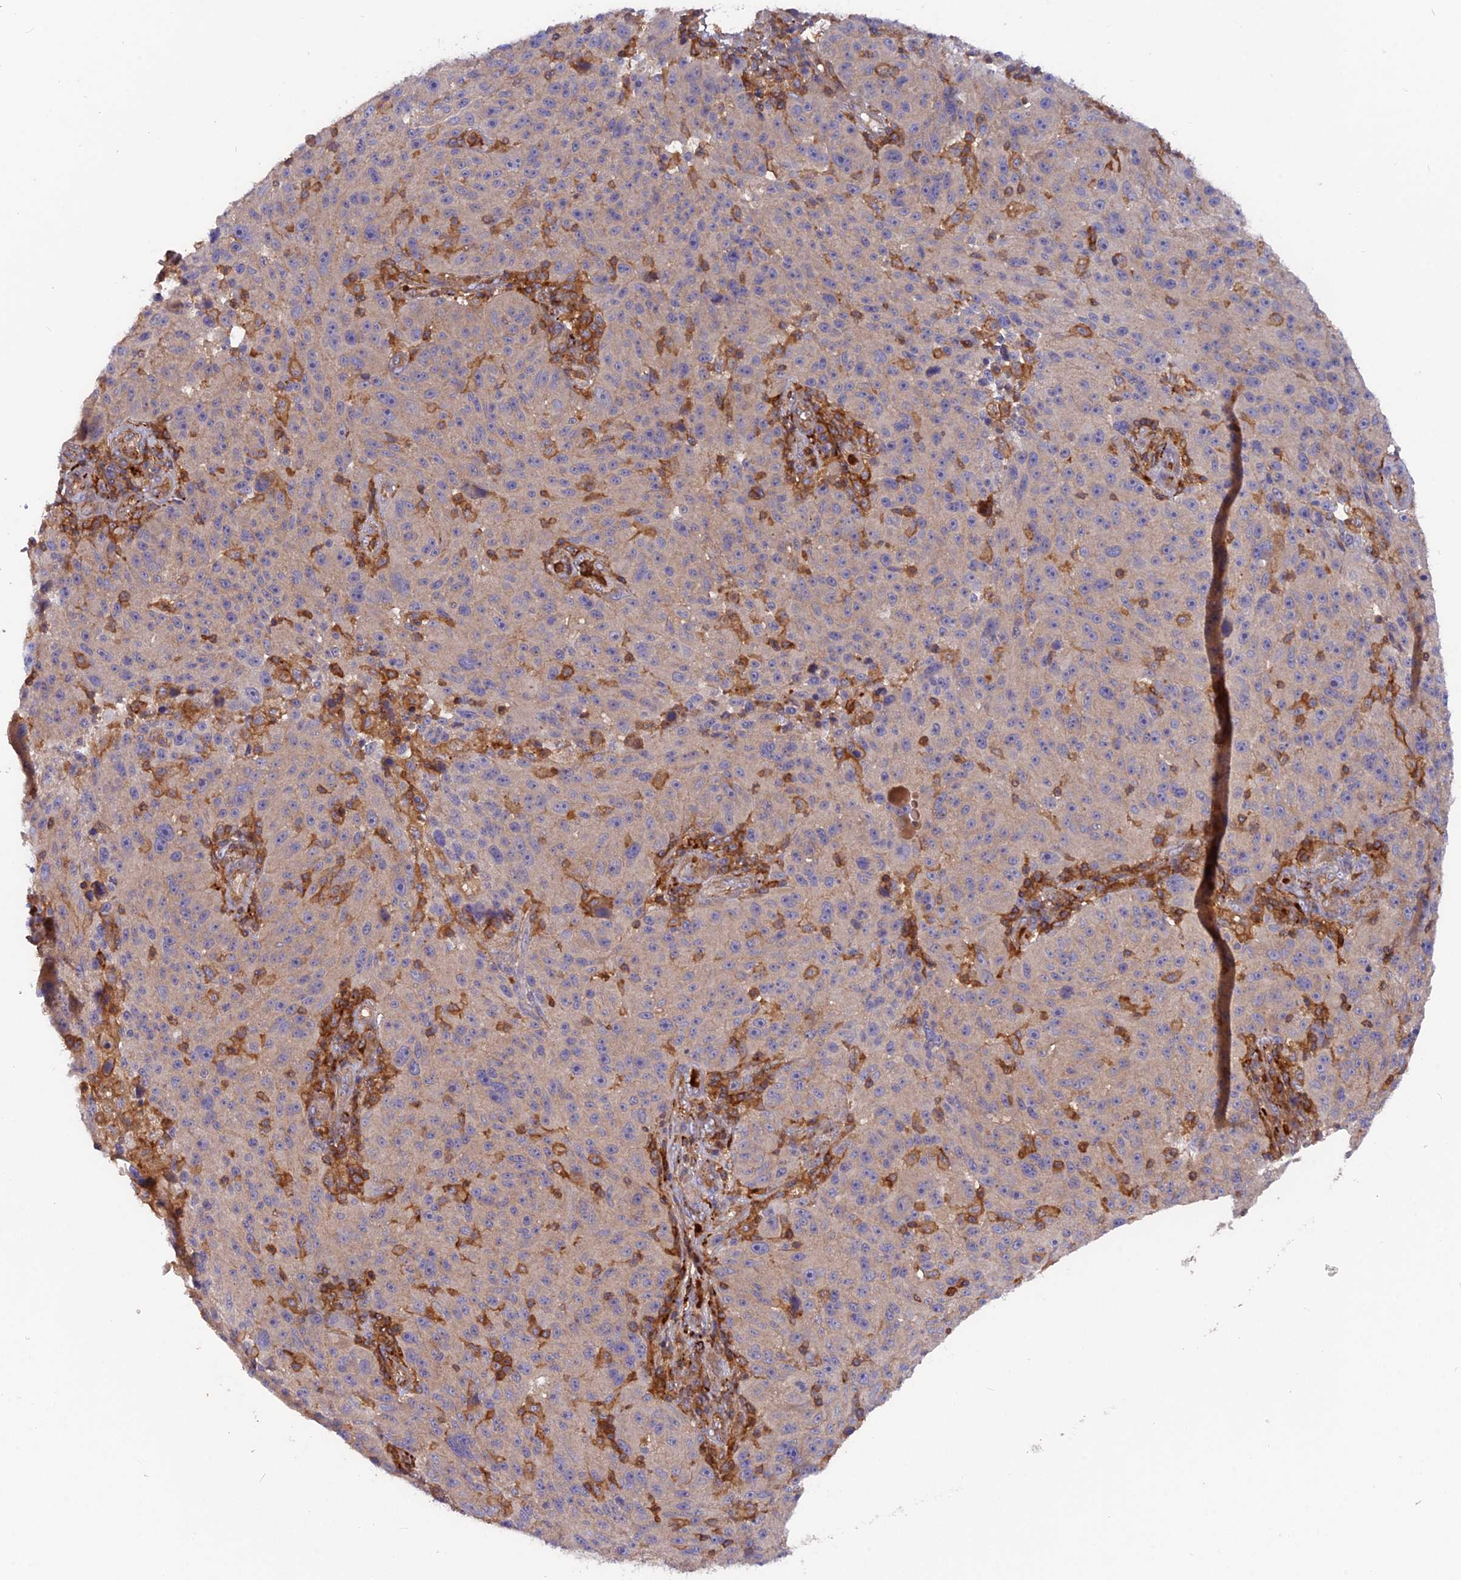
{"staining": {"intensity": "weak", "quantity": "<25%", "location": "cytoplasmic/membranous"}, "tissue": "melanoma", "cell_type": "Tumor cells", "image_type": "cancer", "snomed": [{"axis": "morphology", "description": "Malignant melanoma, NOS"}, {"axis": "topography", "description": "Skin"}], "caption": "Protein analysis of malignant melanoma exhibits no significant expression in tumor cells. Nuclei are stained in blue.", "gene": "CPNE7", "patient": {"sex": "male", "age": 53}}